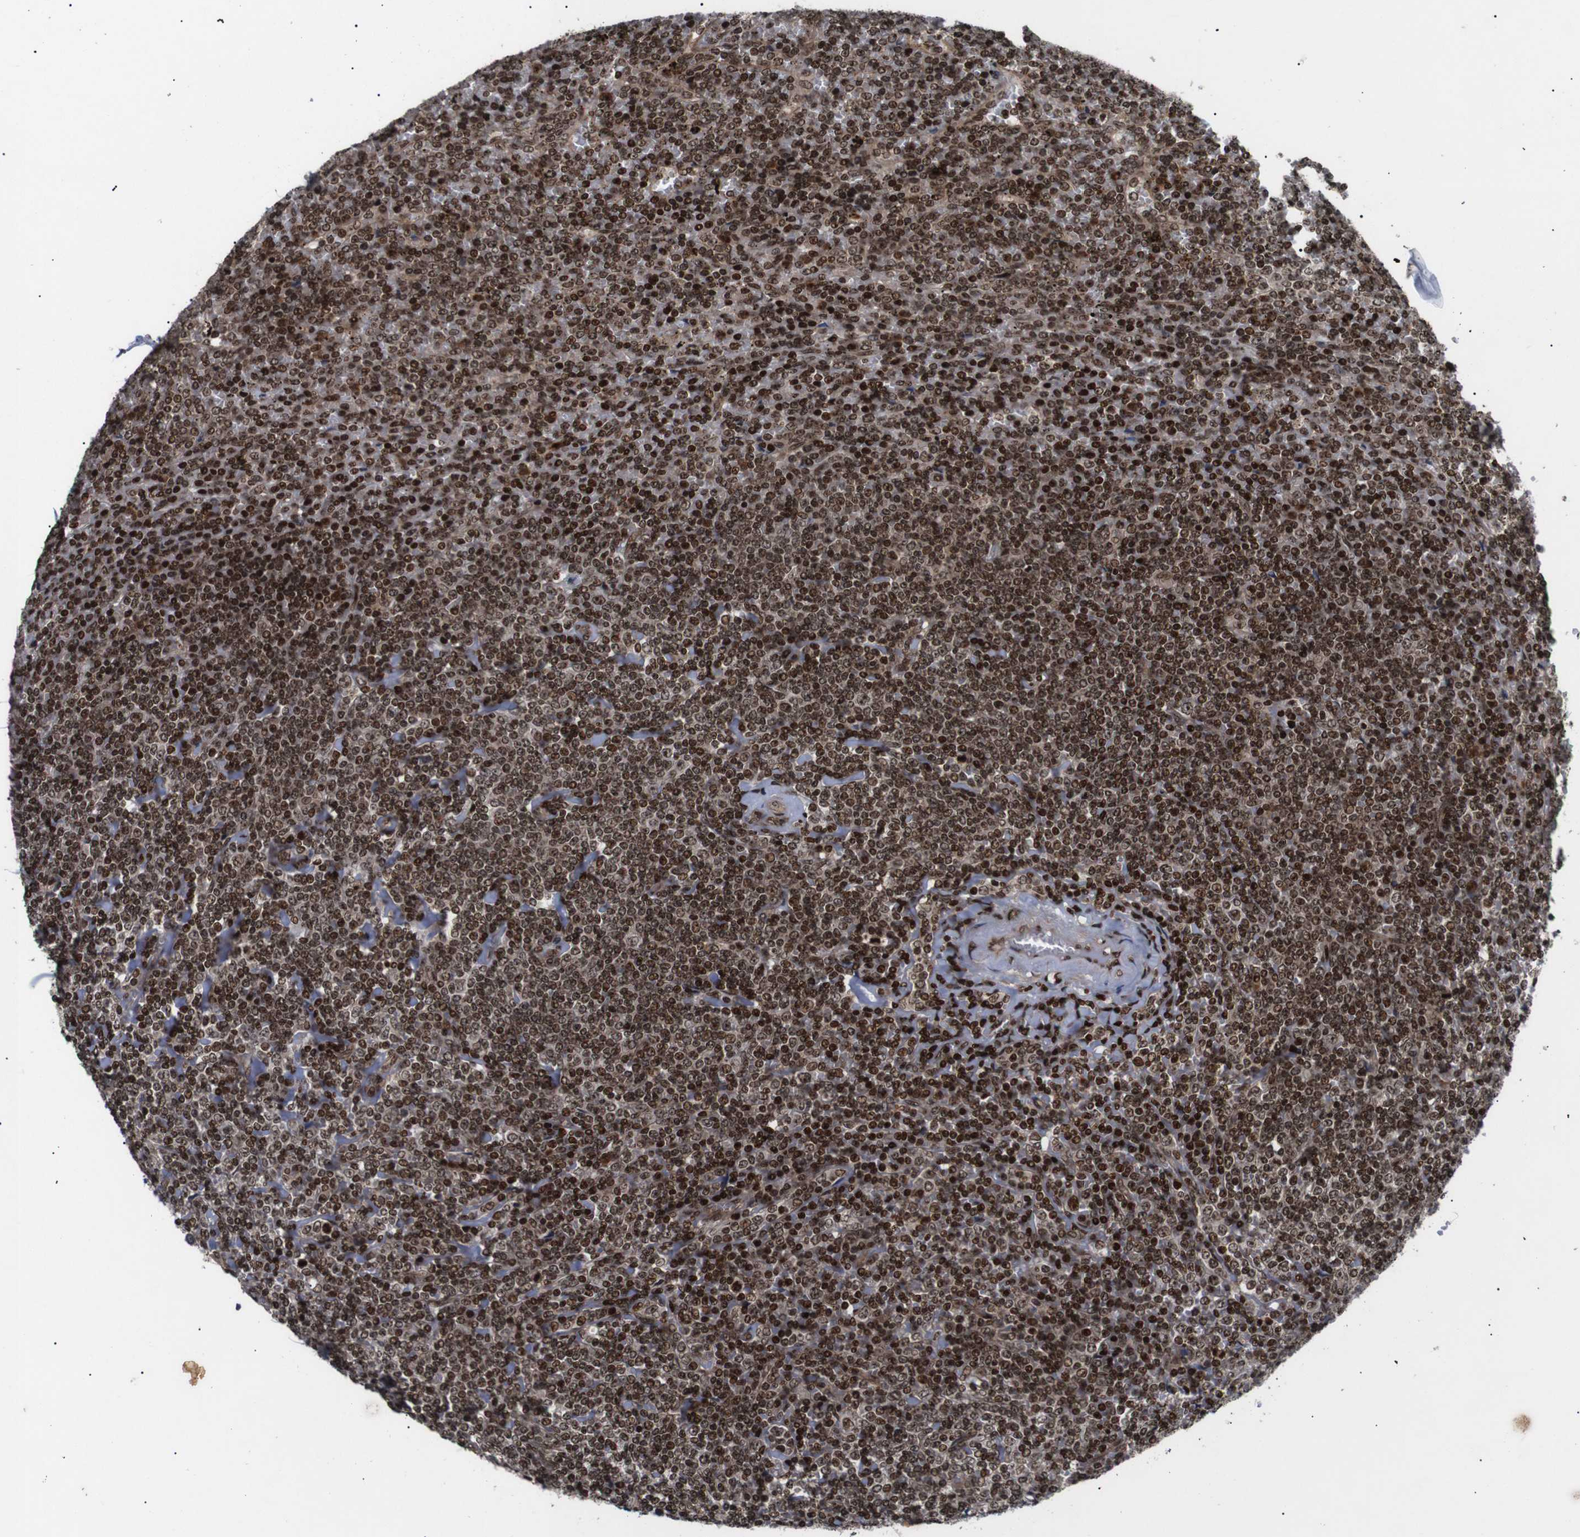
{"staining": {"intensity": "strong", "quantity": ">75%", "location": "nuclear"}, "tissue": "lymphoma", "cell_type": "Tumor cells", "image_type": "cancer", "snomed": [{"axis": "morphology", "description": "Malignant lymphoma, non-Hodgkin's type, Low grade"}, {"axis": "topography", "description": "Spleen"}], "caption": "Immunohistochemistry (IHC) image of neoplastic tissue: low-grade malignant lymphoma, non-Hodgkin's type stained using immunohistochemistry displays high levels of strong protein expression localized specifically in the nuclear of tumor cells, appearing as a nuclear brown color.", "gene": "KIF23", "patient": {"sex": "female", "age": 19}}